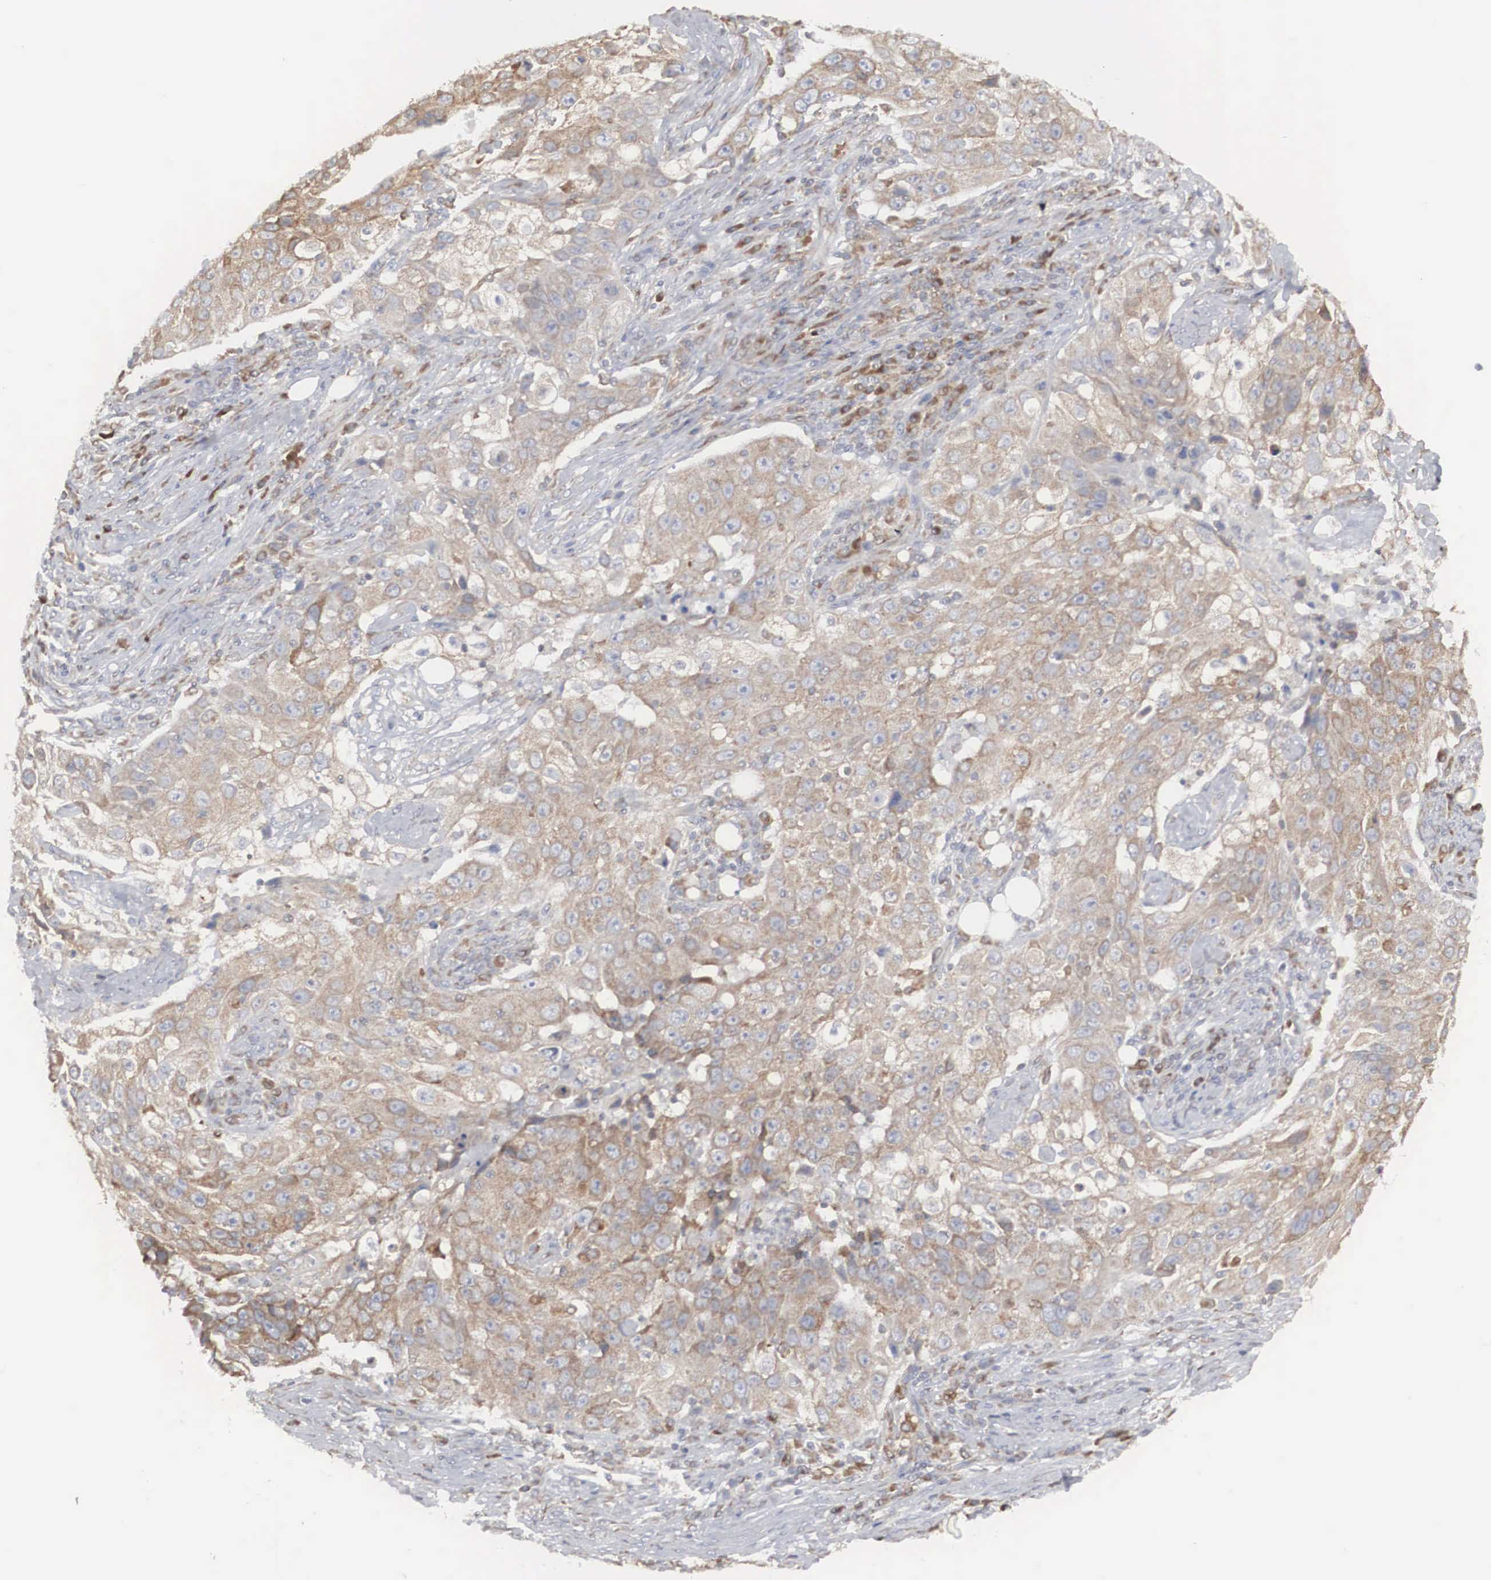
{"staining": {"intensity": "moderate", "quantity": "25%-75%", "location": "cytoplasmic/membranous"}, "tissue": "lung cancer", "cell_type": "Tumor cells", "image_type": "cancer", "snomed": [{"axis": "morphology", "description": "Squamous cell carcinoma, NOS"}, {"axis": "topography", "description": "Lung"}], "caption": "Immunohistochemistry micrograph of neoplastic tissue: human squamous cell carcinoma (lung) stained using immunohistochemistry (IHC) demonstrates medium levels of moderate protein expression localized specifically in the cytoplasmic/membranous of tumor cells, appearing as a cytoplasmic/membranous brown color.", "gene": "MIA2", "patient": {"sex": "male", "age": 64}}